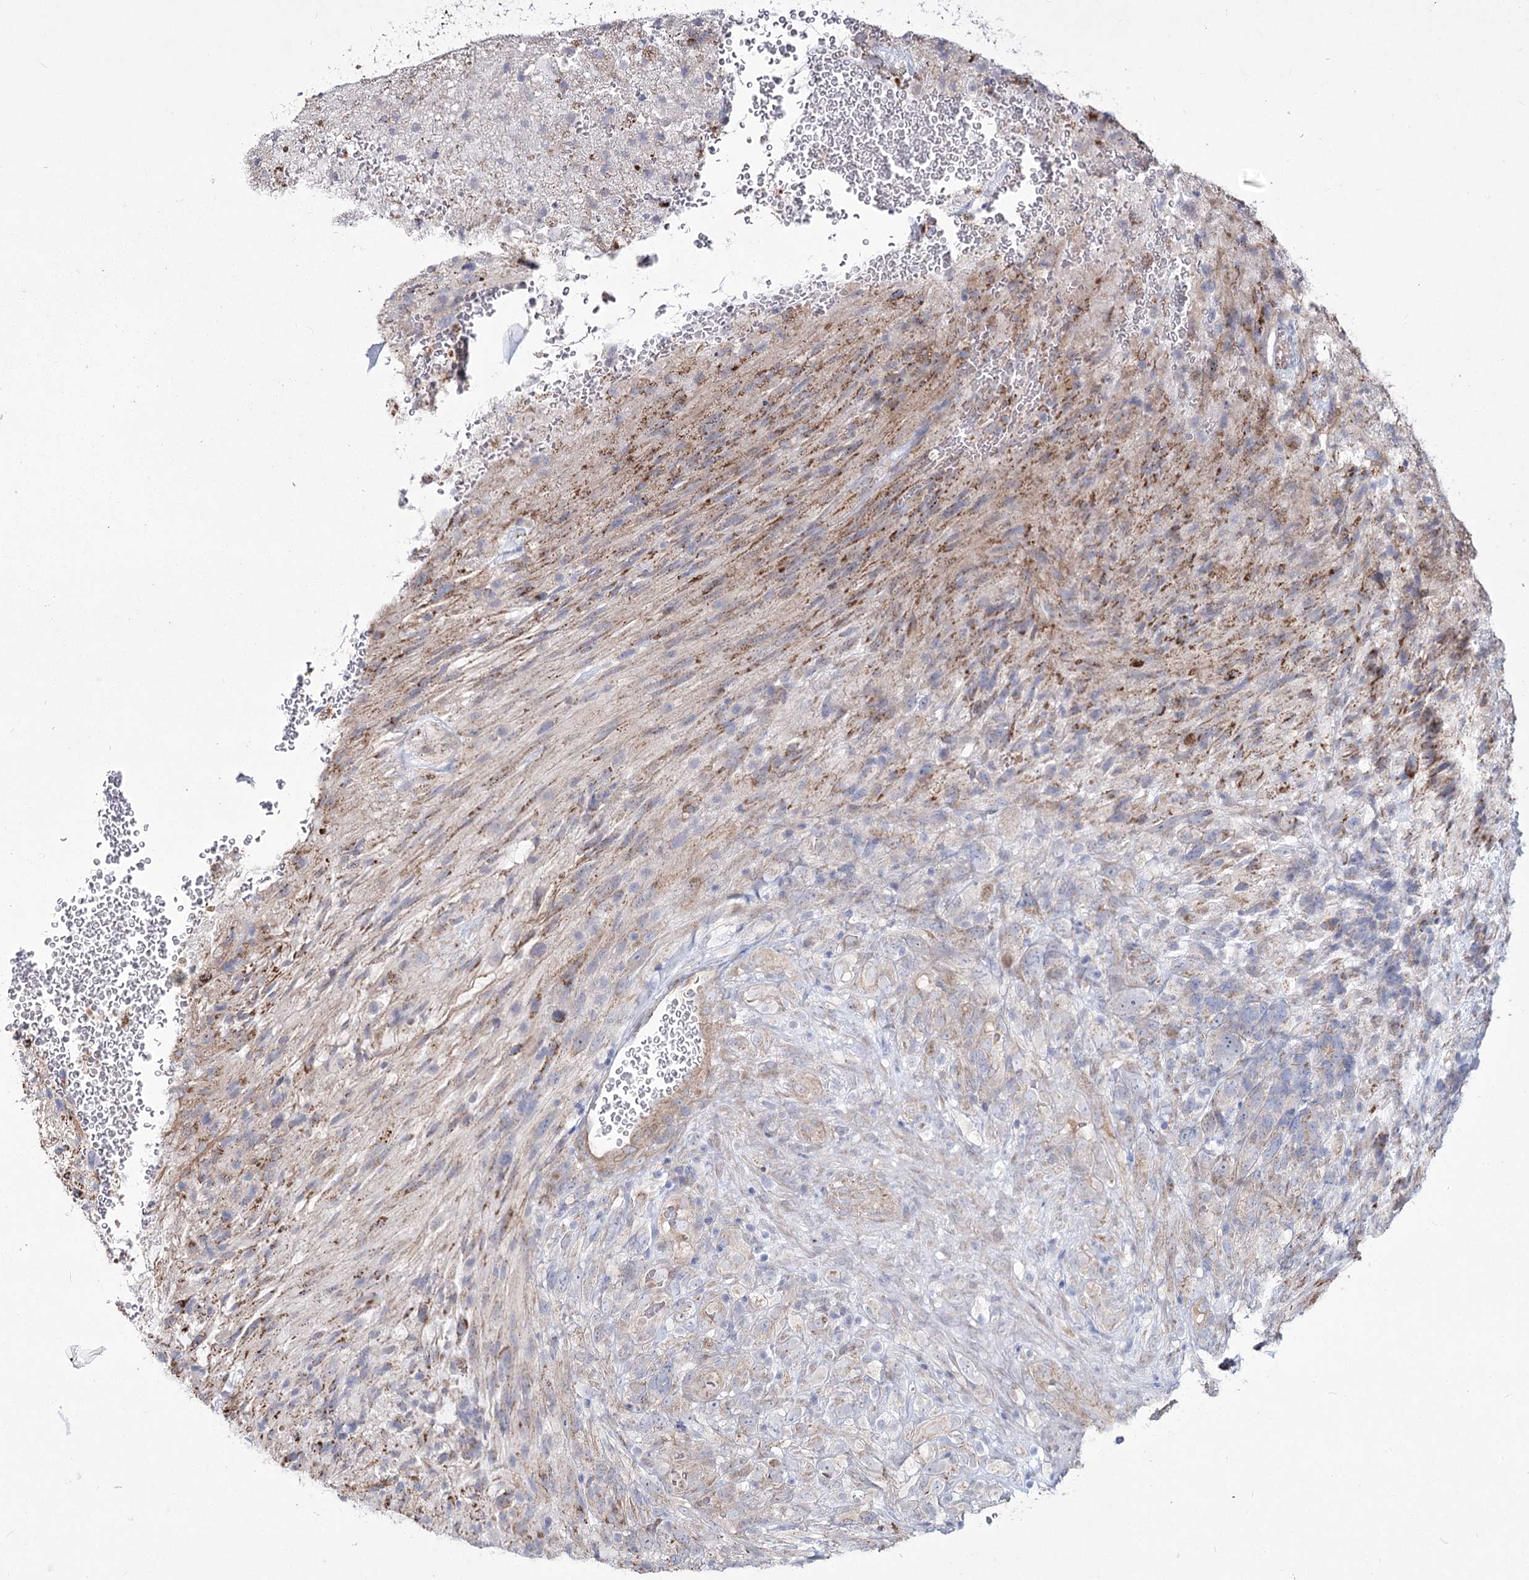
{"staining": {"intensity": "weak", "quantity": "<25%", "location": "cytoplasmic/membranous"}, "tissue": "glioma", "cell_type": "Tumor cells", "image_type": "cancer", "snomed": [{"axis": "morphology", "description": "Glioma, malignant, High grade"}, {"axis": "topography", "description": "Brain"}], "caption": "DAB (3,3'-diaminobenzidine) immunohistochemical staining of human malignant high-grade glioma reveals no significant positivity in tumor cells.", "gene": "ME3", "patient": {"sex": "male", "age": 61}}